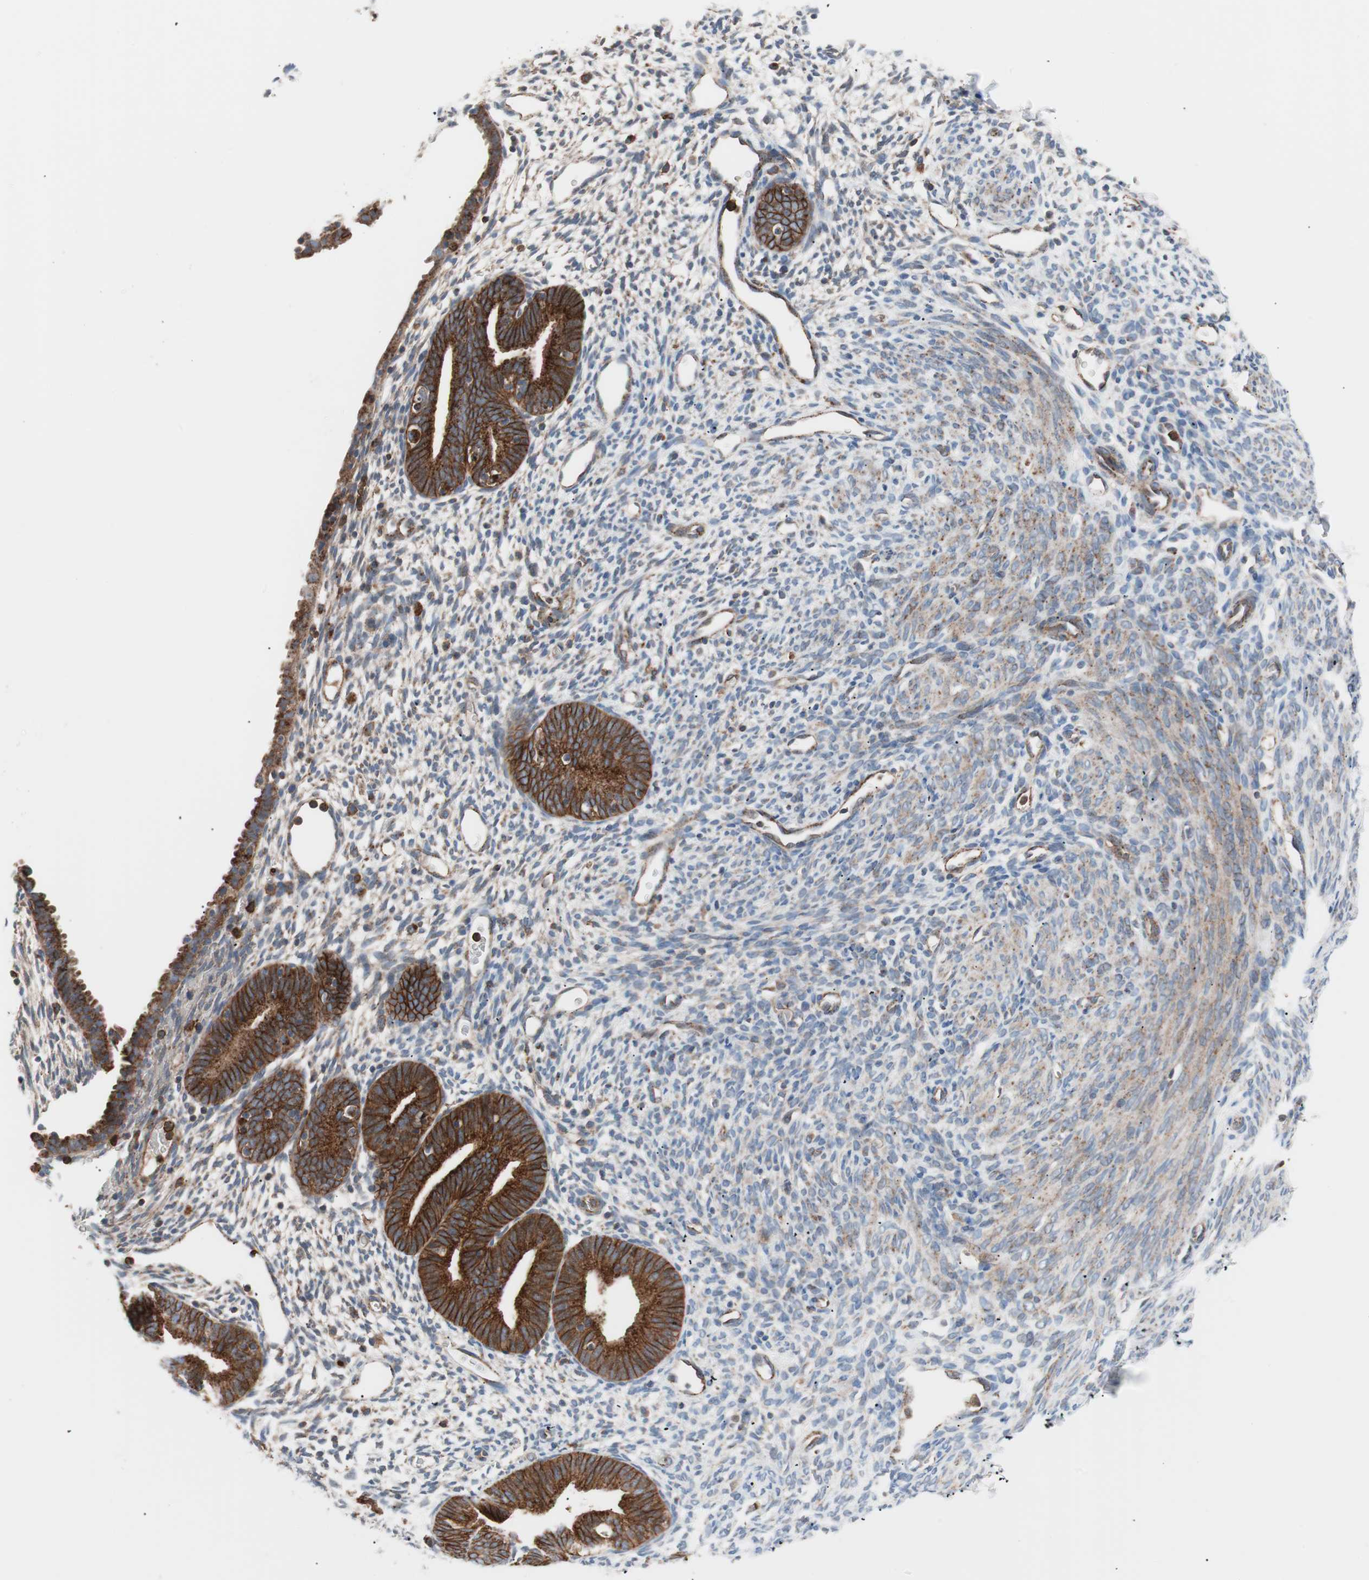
{"staining": {"intensity": "weak", "quantity": "25%-75%", "location": "cytoplasmic/membranous"}, "tissue": "endometrium", "cell_type": "Cells in endometrial stroma", "image_type": "normal", "snomed": [{"axis": "morphology", "description": "Normal tissue, NOS"}, {"axis": "morphology", "description": "Atrophy, NOS"}, {"axis": "topography", "description": "Uterus"}, {"axis": "topography", "description": "Endometrium"}], "caption": "Protein expression by immunohistochemistry exhibits weak cytoplasmic/membranous expression in about 25%-75% of cells in endometrial stroma in benign endometrium. (brown staining indicates protein expression, while blue staining denotes nuclei).", "gene": "FLOT2", "patient": {"sex": "female", "age": 68}}